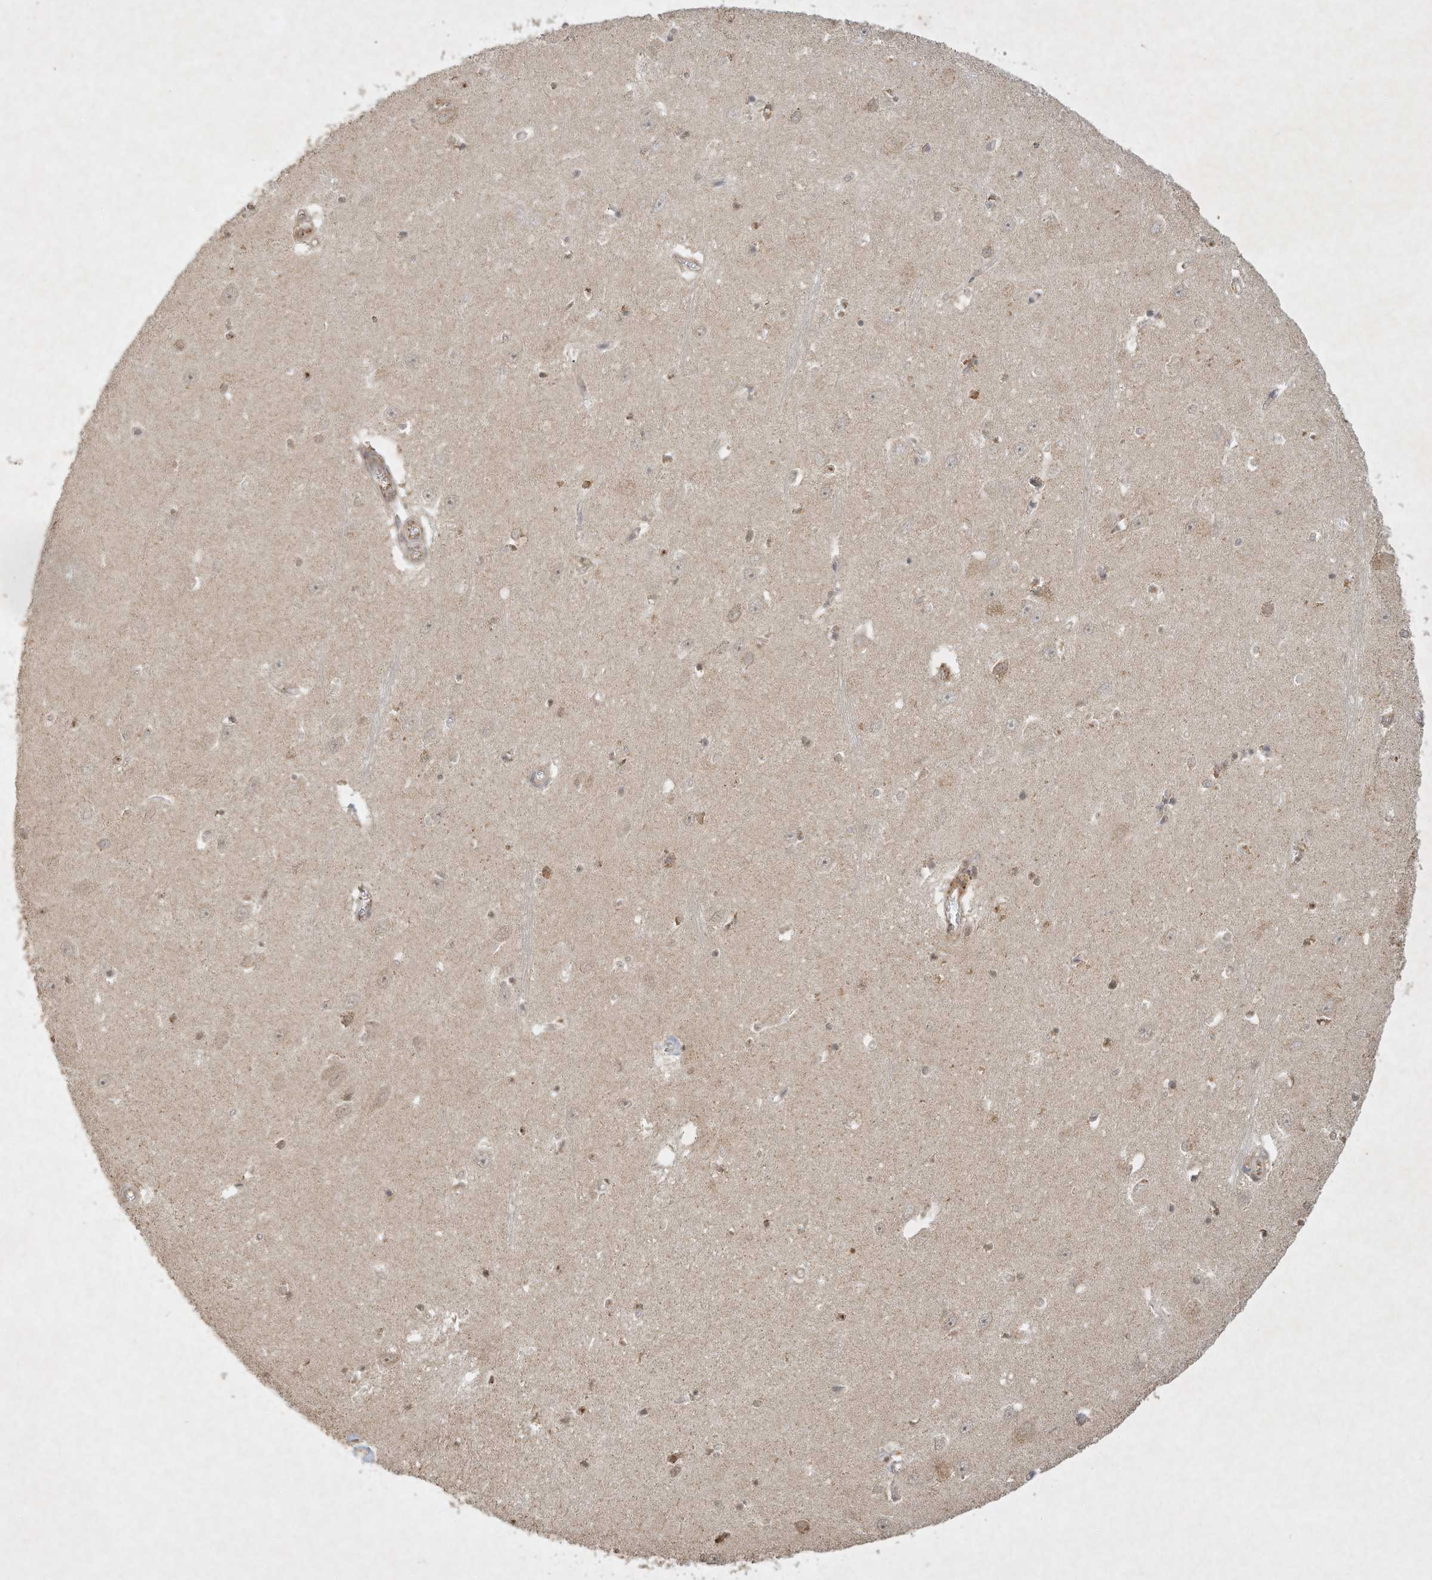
{"staining": {"intensity": "moderate", "quantity": "25%-75%", "location": "cytoplasmic/membranous"}, "tissue": "hippocampus", "cell_type": "Glial cells", "image_type": "normal", "snomed": [{"axis": "morphology", "description": "Normal tissue, NOS"}, {"axis": "topography", "description": "Hippocampus"}], "caption": "Glial cells exhibit medium levels of moderate cytoplasmic/membranous expression in about 25%-75% of cells in benign human hippocampus.", "gene": "BTRC", "patient": {"sex": "female", "age": 64}}